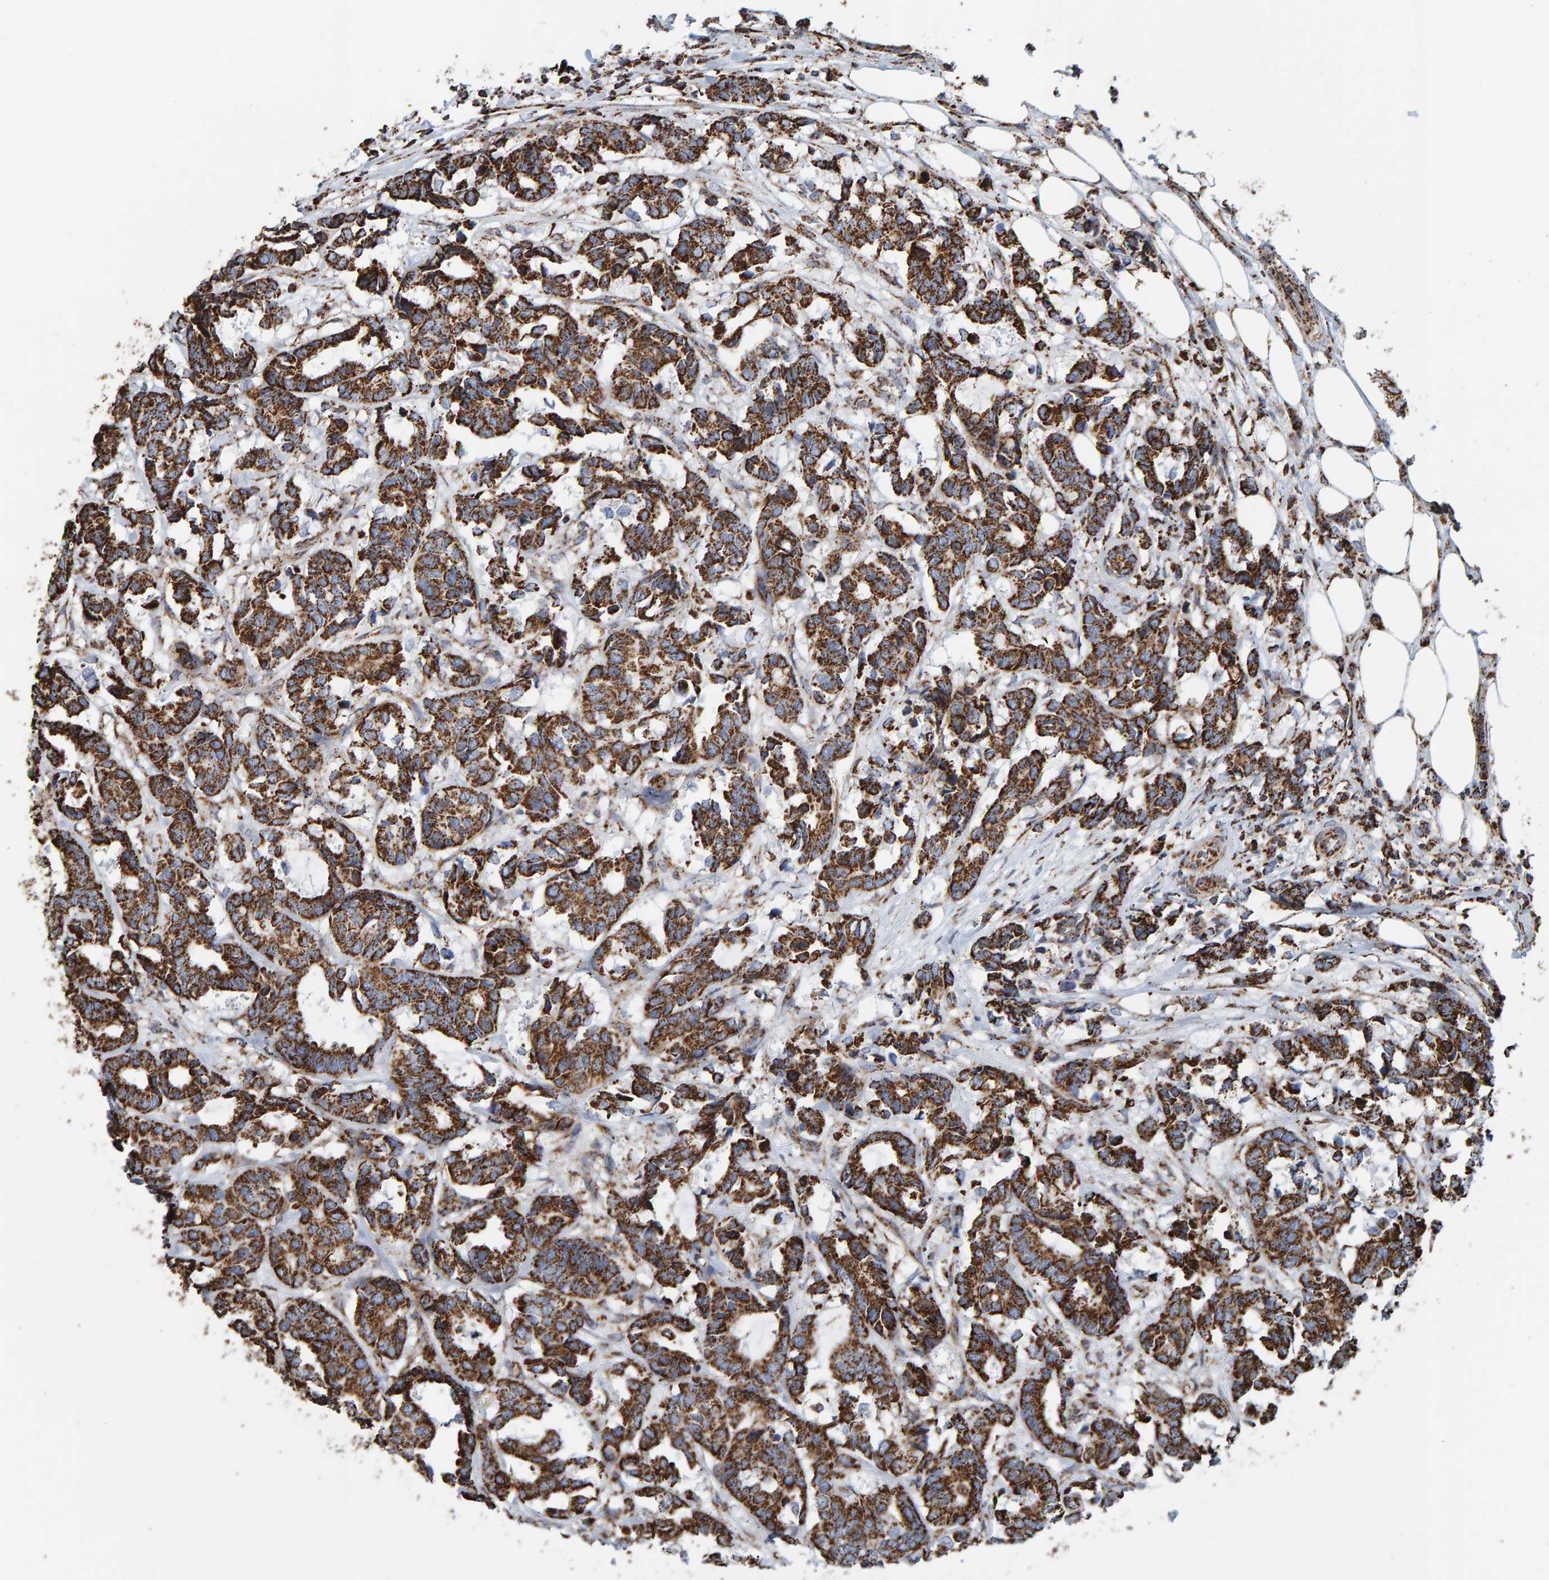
{"staining": {"intensity": "strong", "quantity": ">75%", "location": "cytoplasmic/membranous"}, "tissue": "breast cancer", "cell_type": "Tumor cells", "image_type": "cancer", "snomed": [{"axis": "morphology", "description": "Duct carcinoma"}, {"axis": "topography", "description": "Breast"}], "caption": "High-magnification brightfield microscopy of breast cancer stained with DAB (3,3'-diaminobenzidine) (brown) and counterstained with hematoxylin (blue). tumor cells exhibit strong cytoplasmic/membranous expression is present in about>75% of cells. (DAB IHC, brown staining for protein, blue staining for nuclei).", "gene": "MRPL45", "patient": {"sex": "female", "age": 87}}